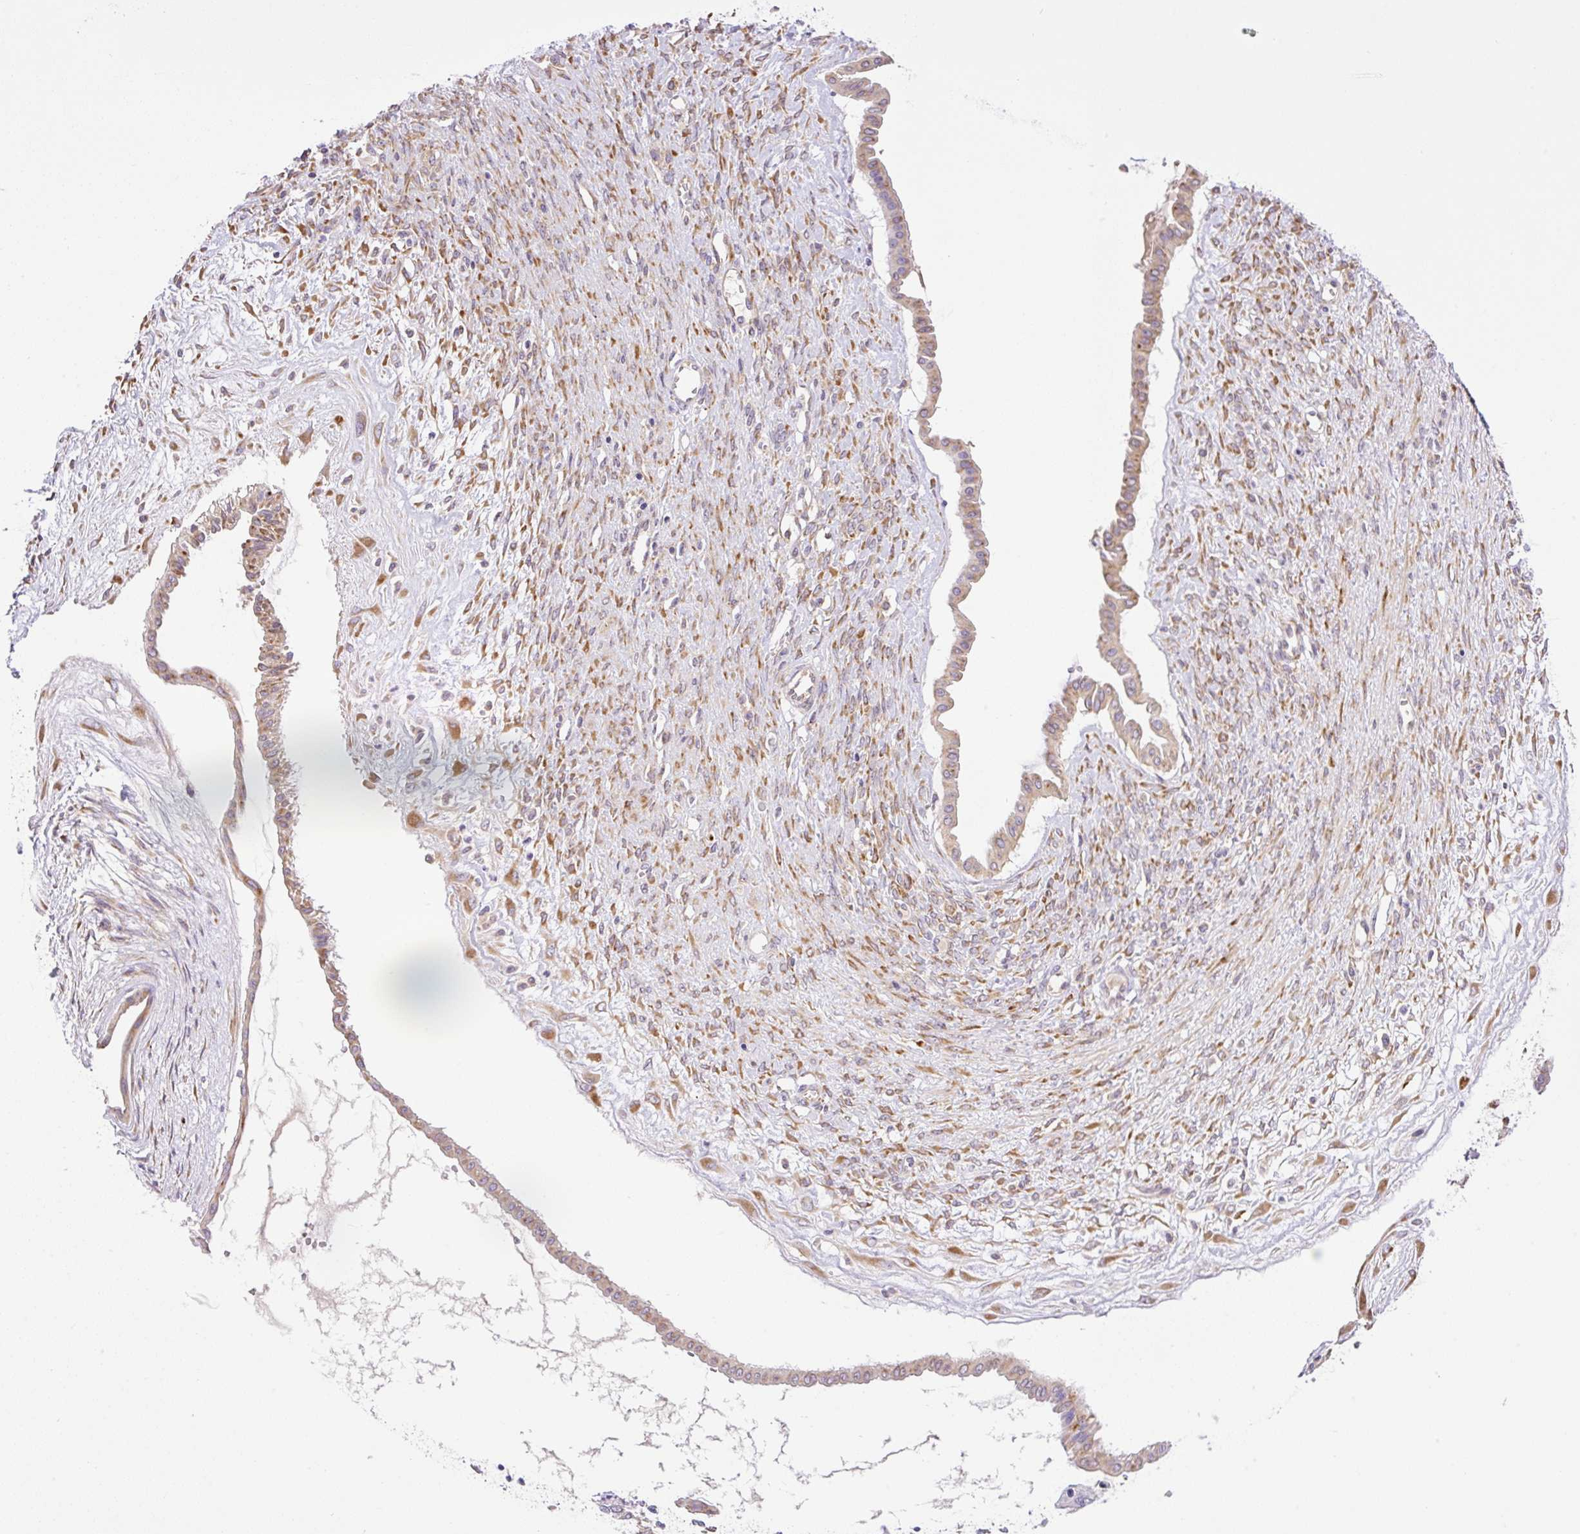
{"staining": {"intensity": "weak", "quantity": "25%-75%", "location": "cytoplasmic/membranous"}, "tissue": "ovarian cancer", "cell_type": "Tumor cells", "image_type": "cancer", "snomed": [{"axis": "morphology", "description": "Cystadenocarcinoma, mucinous, NOS"}, {"axis": "topography", "description": "Ovary"}], "caption": "Ovarian cancer (mucinous cystadenocarcinoma) tissue displays weak cytoplasmic/membranous expression in approximately 25%-75% of tumor cells, visualized by immunohistochemistry.", "gene": "POFUT1", "patient": {"sex": "female", "age": 73}}